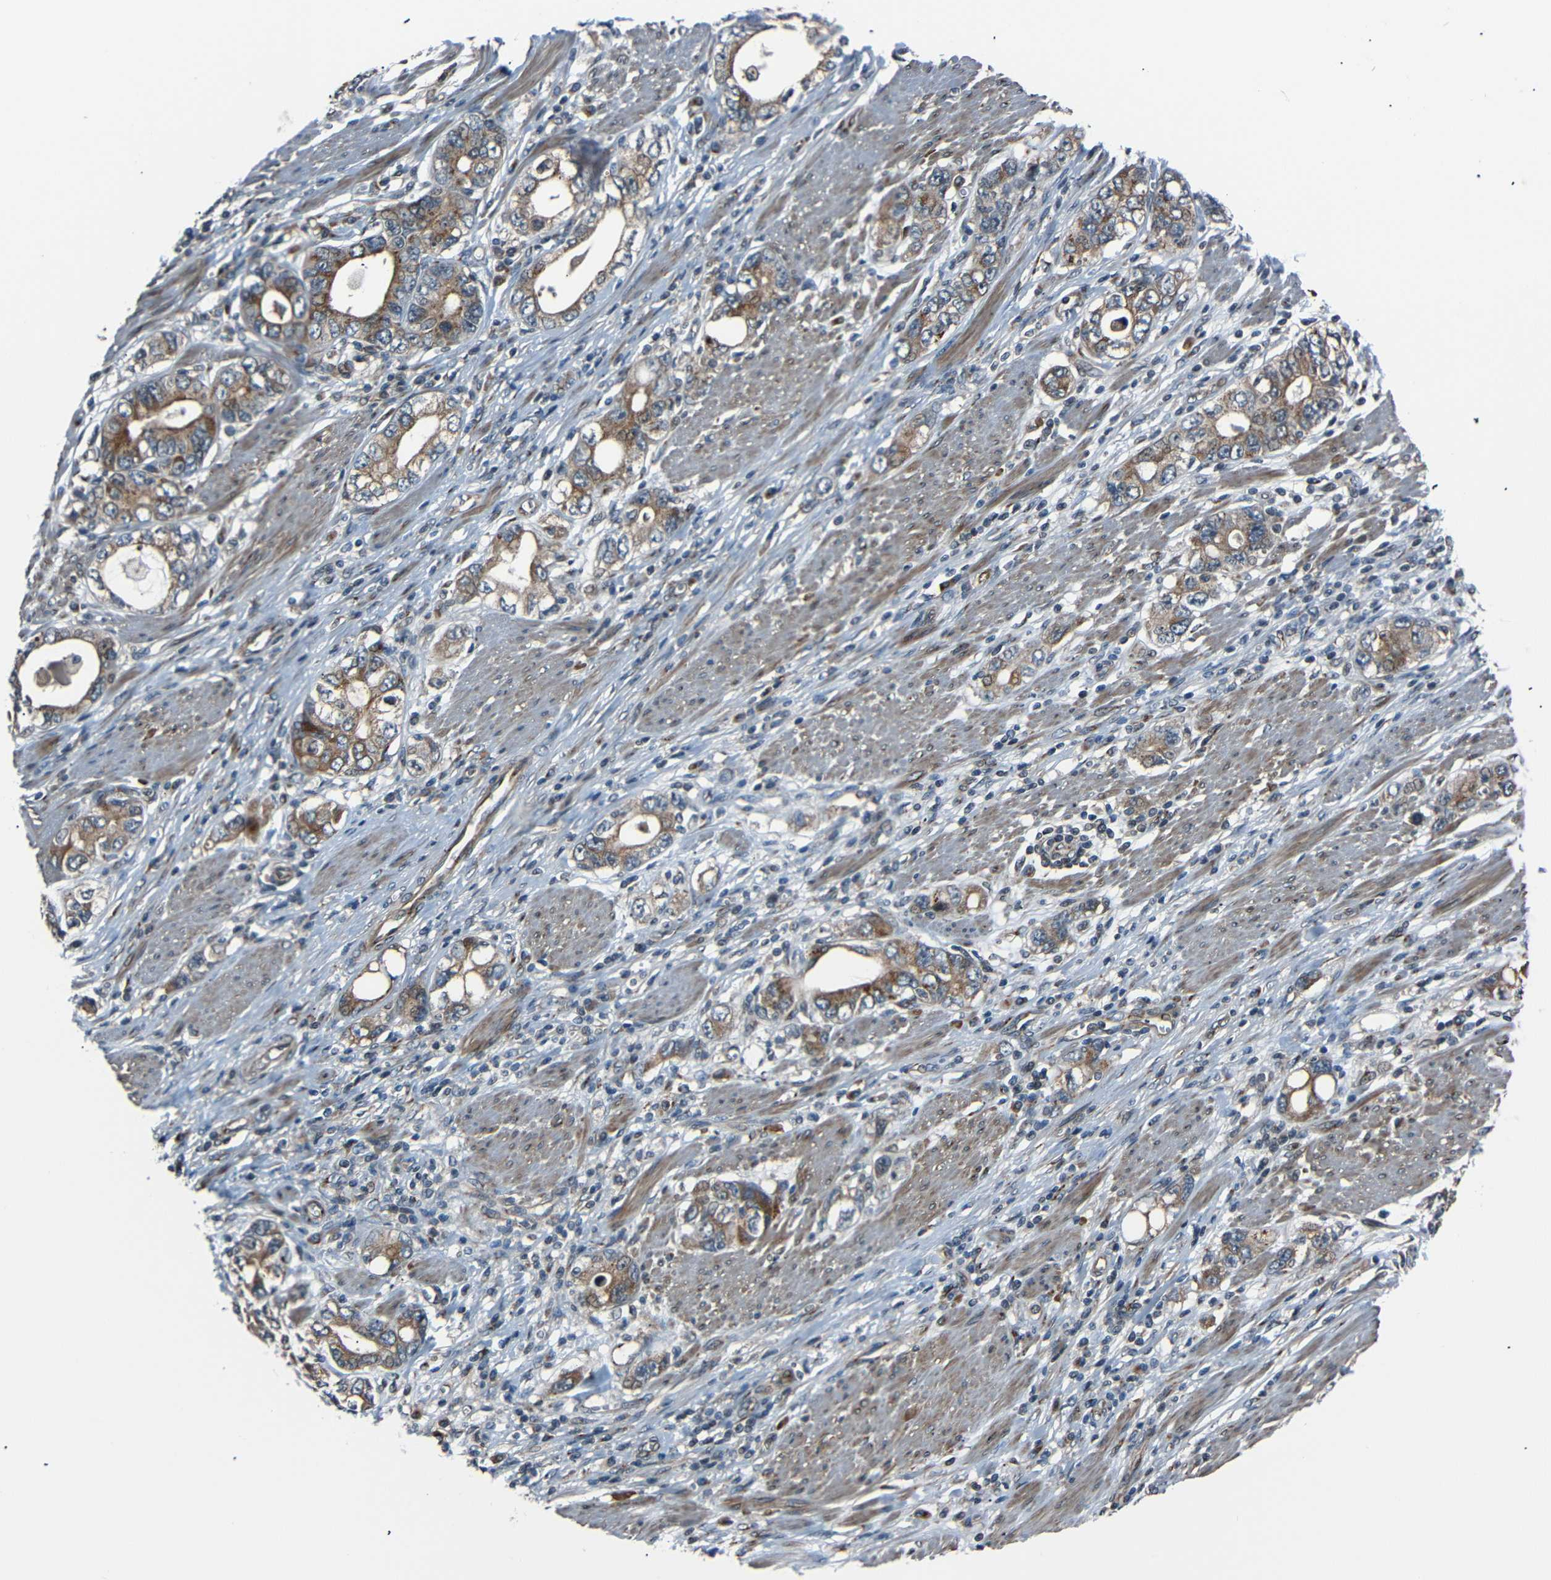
{"staining": {"intensity": "moderate", "quantity": ">75%", "location": "cytoplasmic/membranous"}, "tissue": "stomach cancer", "cell_type": "Tumor cells", "image_type": "cancer", "snomed": [{"axis": "morphology", "description": "Adenocarcinoma, NOS"}, {"axis": "topography", "description": "Stomach, lower"}], "caption": "There is medium levels of moderate cytoplasmic/membranous positivity in tumor cells of stomach cancer, as demonstrated by immunohistochemical staining (brown color).", "gene": "AKAP9", "patient": {"sex": "female", "age": 93}}